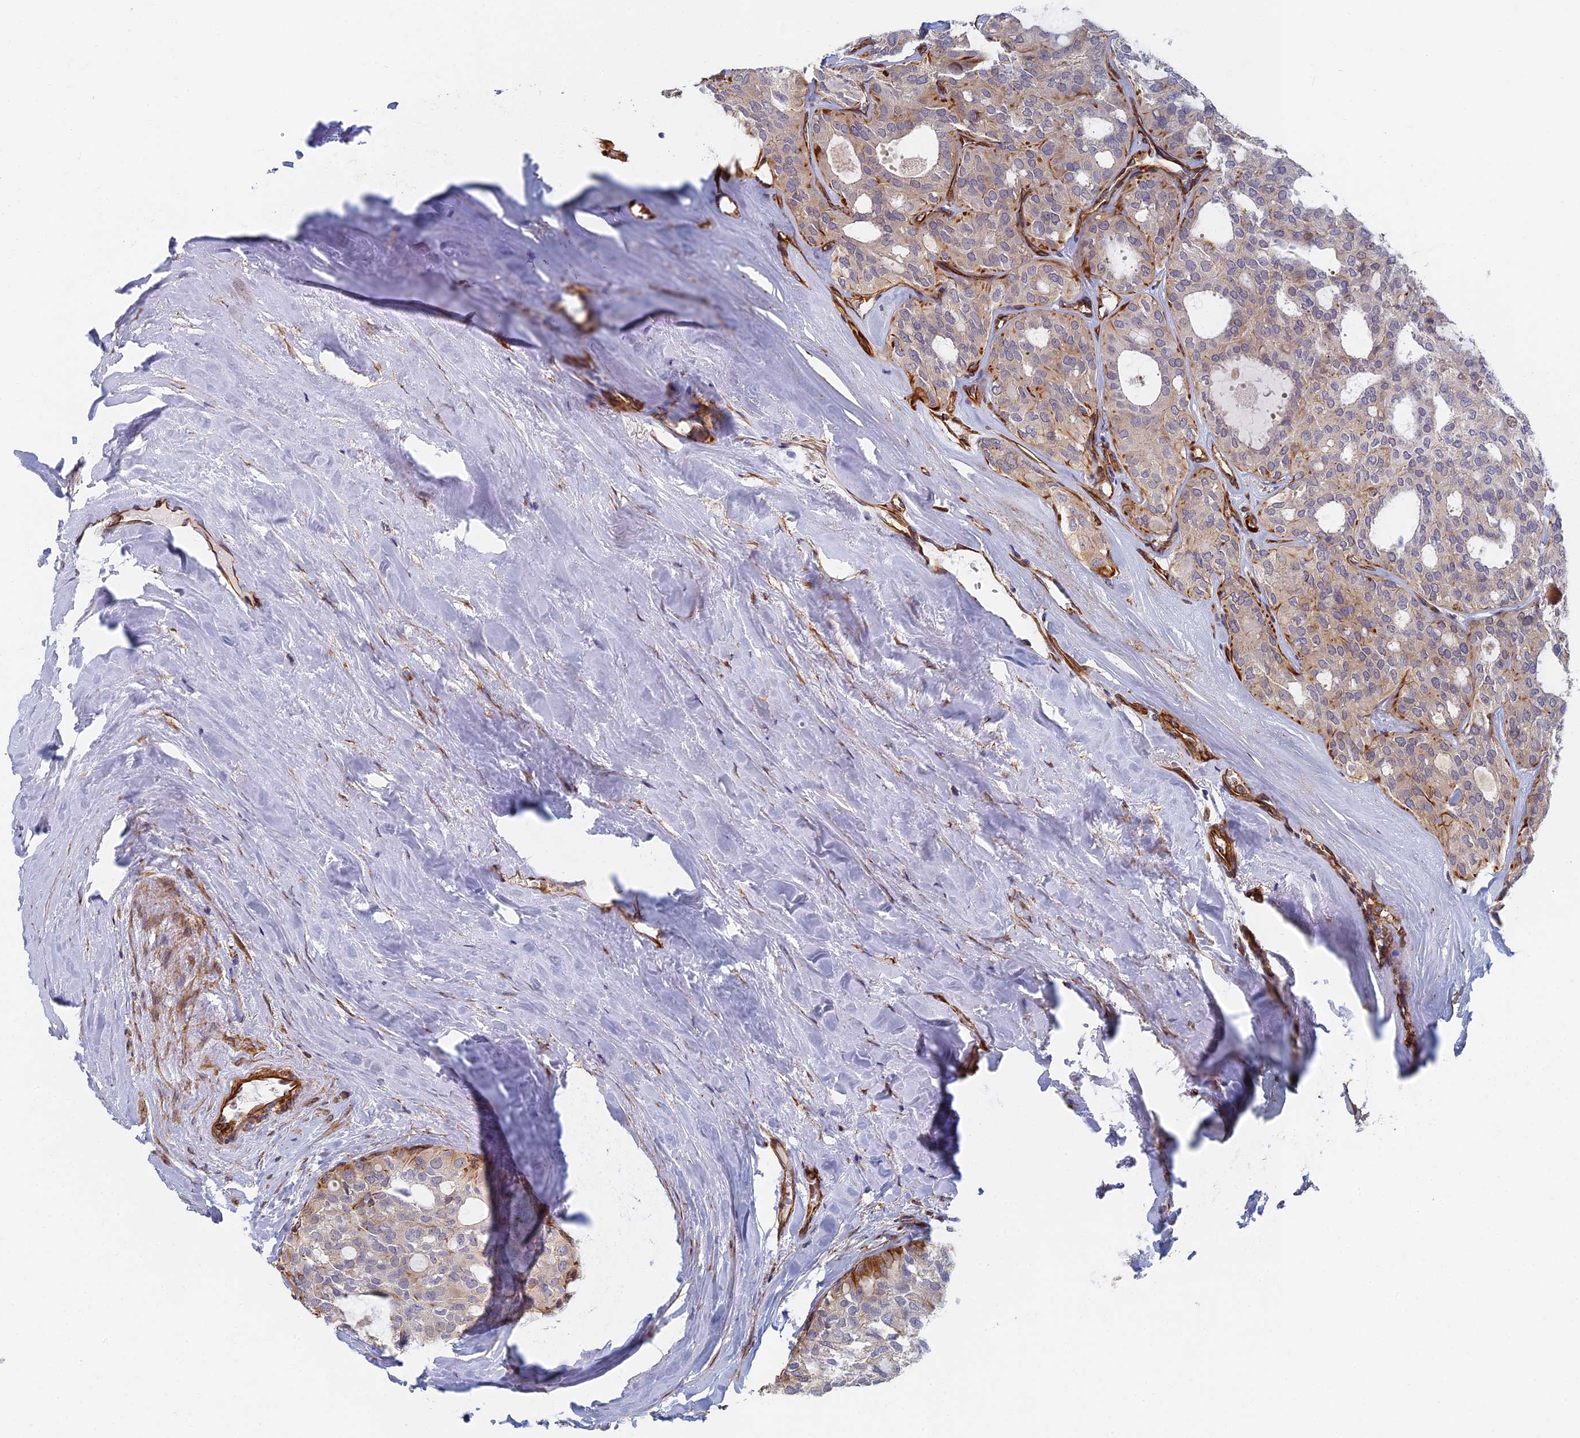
{"staining": {"intensity": "negative", "quantity": "none", "location": "none"}, "tissue": "thyroid cancer", "cell_type": "Tumor cells", "image_type": "cancer", "snomed": [{"axis": "morphology", "description": "Follicular adenoma carcinoma, NOS"}, {"axis": "topography", "description": "Thyroid gland"}], "caption": "Tumor cells are negative for brown protein staining in thyroid cancer. The staining was performed using DAB (3,3'-diaminobenzidine) to visualize the protein expression in brown, while the nuclei were stained in blue with hematoxylin (Magnification: 20x).", "gene": "ABCB10", "patient": {"sex": "male", "age": 75}}